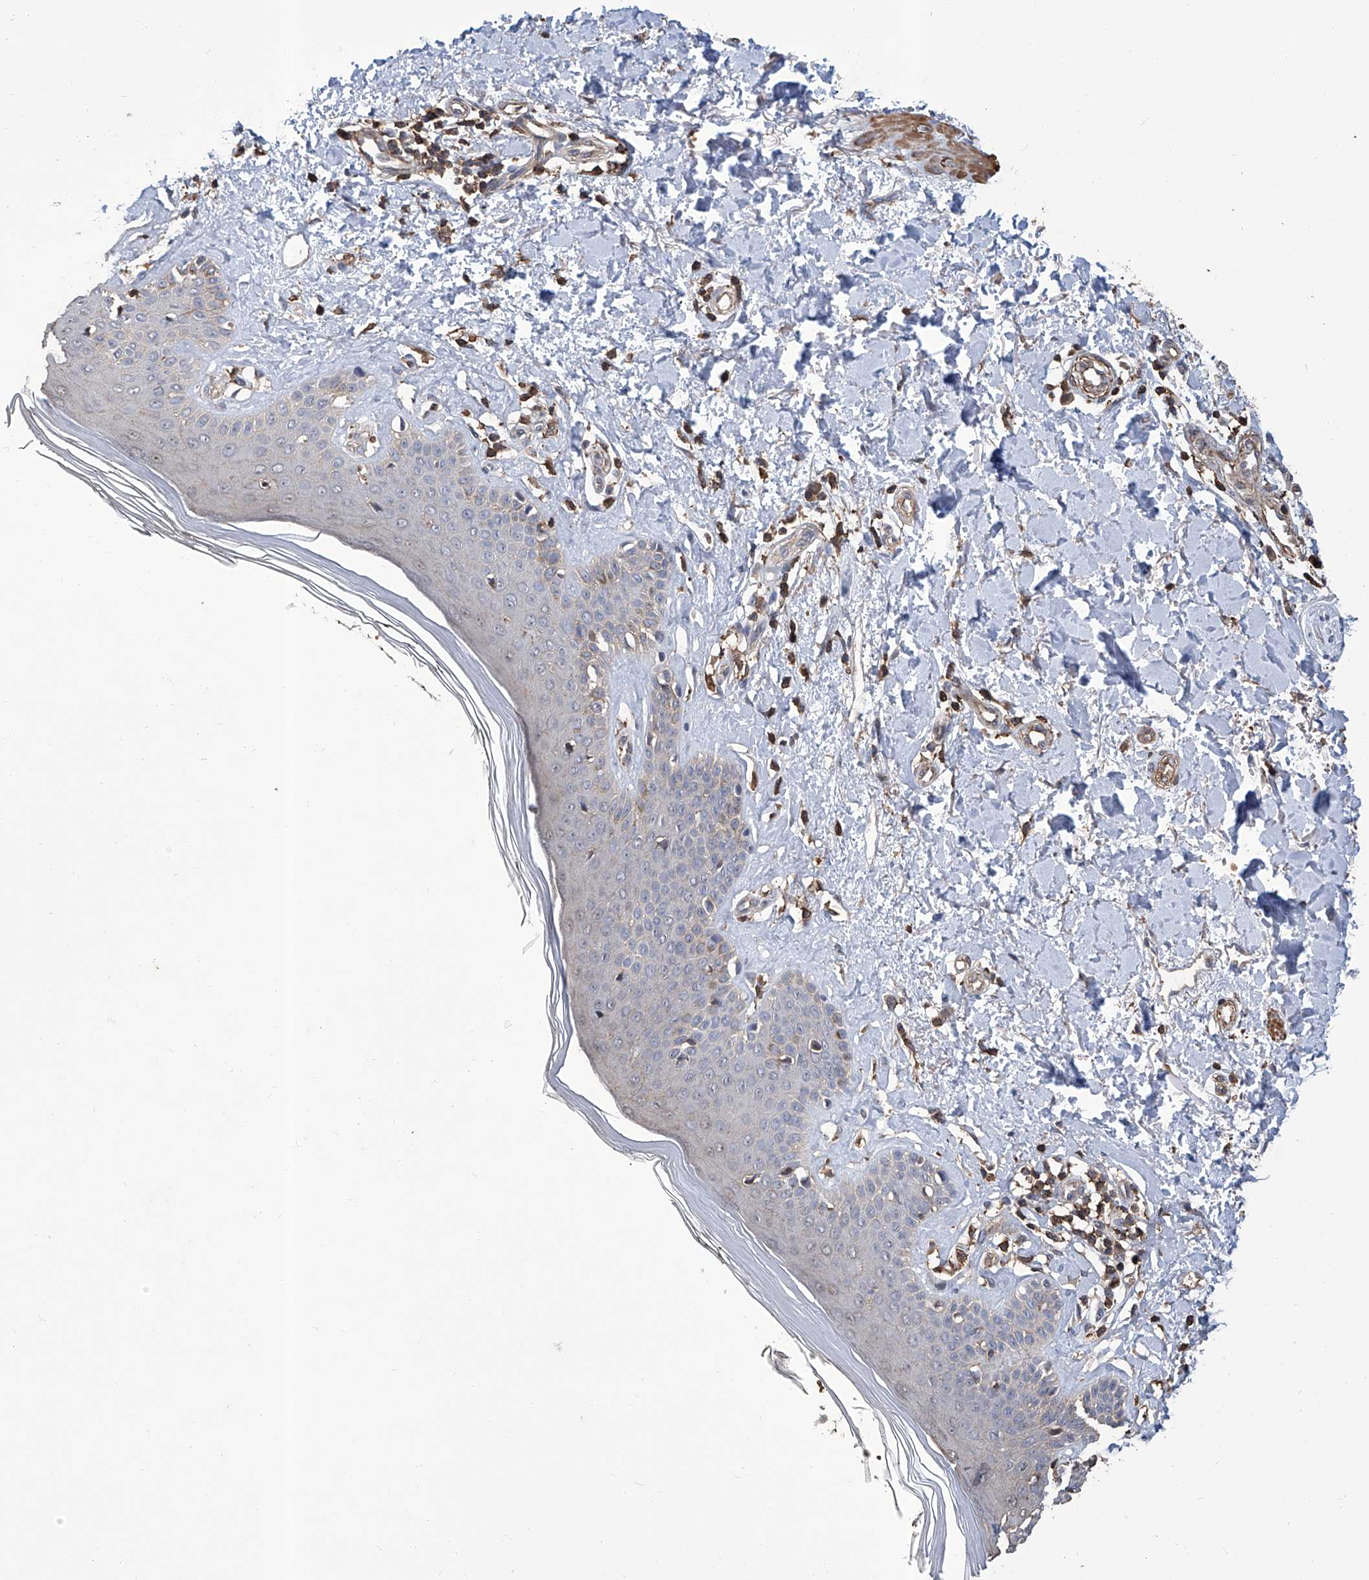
{"staining": {"intensity": "moderate", "quantity": ">75%", "location": "cytoplasmic/membranous"}, "tissue": "skin", "cell_type": "Fibroblasts", "image_type": "normal", "snomed": [{"axis": "morphology", "description": "Normal tissue, NOS"}, {"axis": "topography", "description": "Skin"}], "caption": "Immunohistochemical staining of unremarkable human skin demonstrates >75% levels of moderate cytoplasmic/membranous protein positivity in approximately >75% of fibroblasts.", "gene": "GPT", "patient": {"sex": "female", "age": 64}}